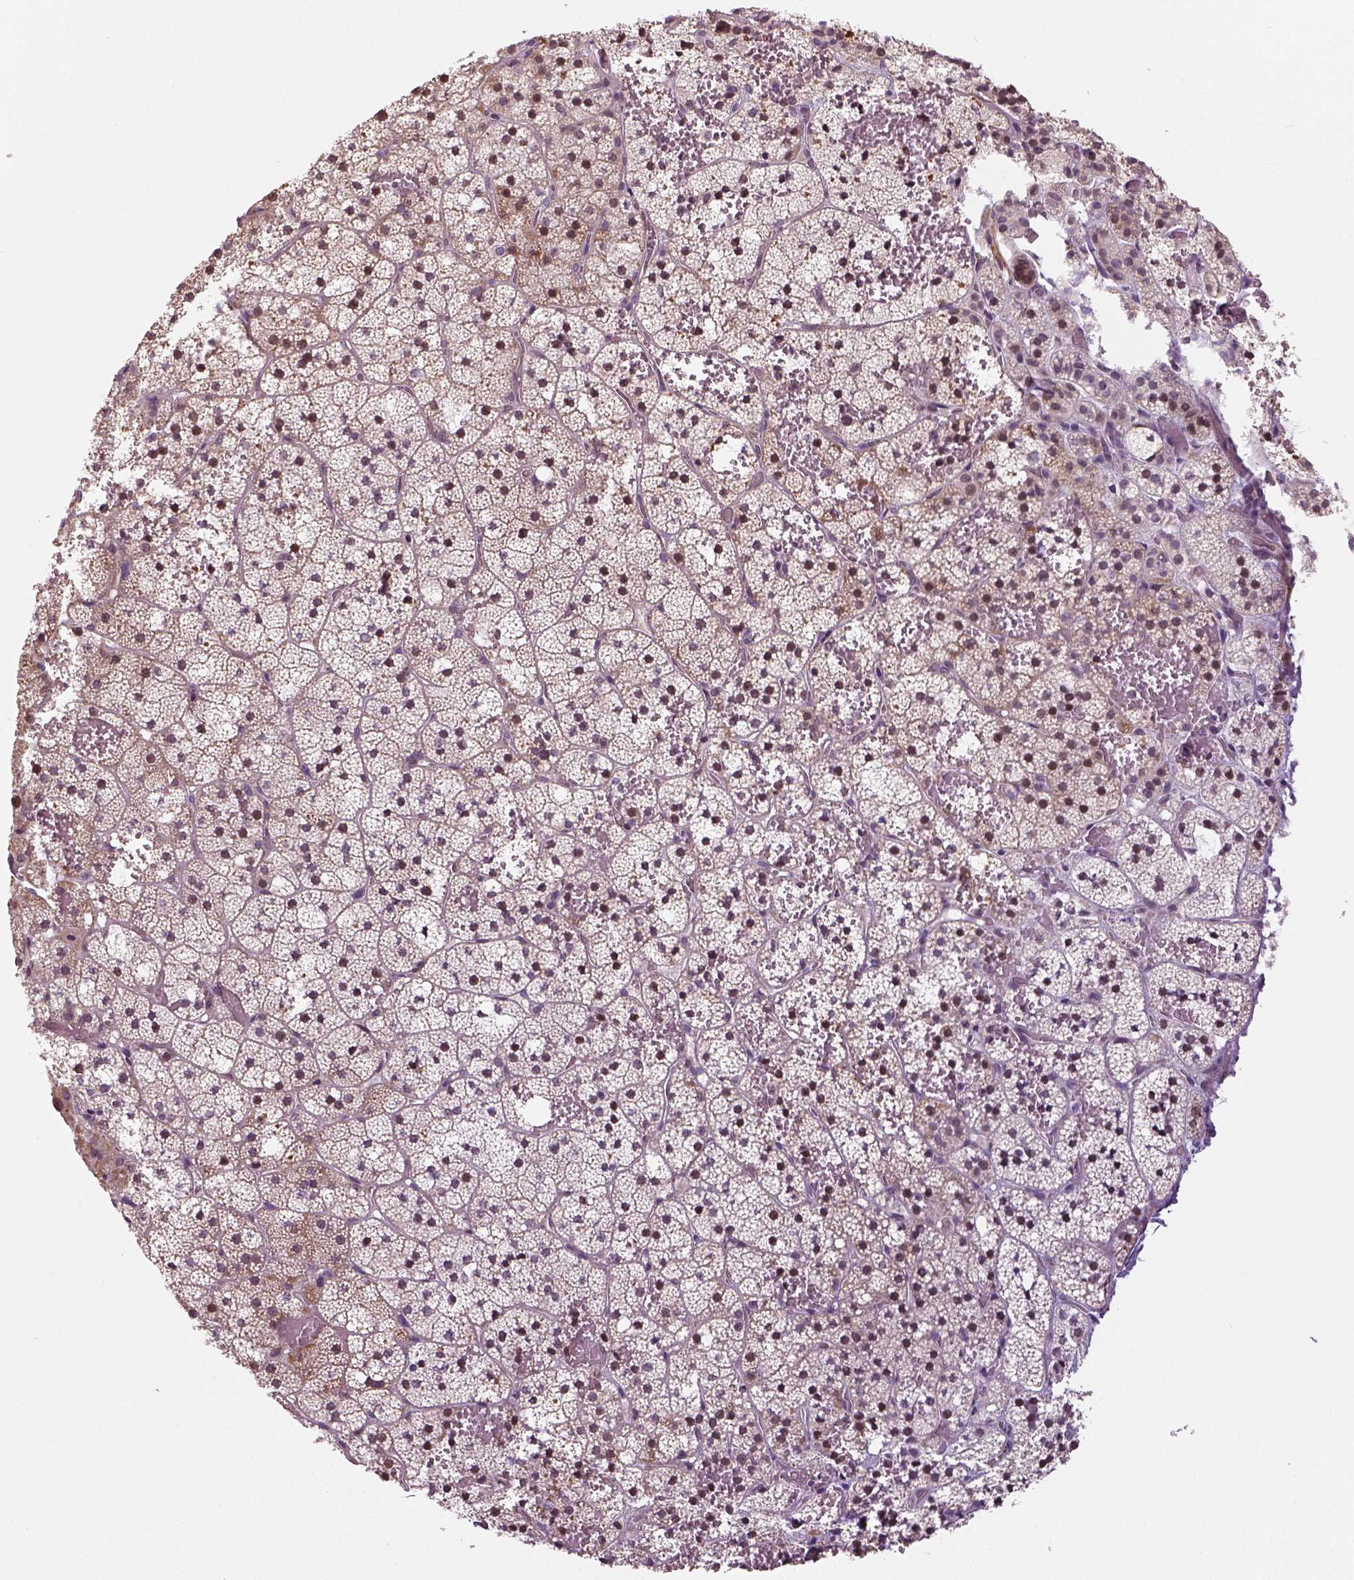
{"staining": {"intensity": "moderate", "quantity": "25%-75%", "location": "nuclear"}, "tissue": "adrenal gland", "cell_type": "Glandular cells", "image_type": "normal", "snomed": [{"axis": "morphology", "description": "Normal tissue, NOS"}, {"axis": "topography", "description": "Adrenal gland"}], "caption": "IHC of unremarkable adrenal gland displays medium levels of moderate nuclear expression in about 25%-75% of glandular cells.", "gene": "NECAB1", "patient": {"sex": "male", "age": 53}}